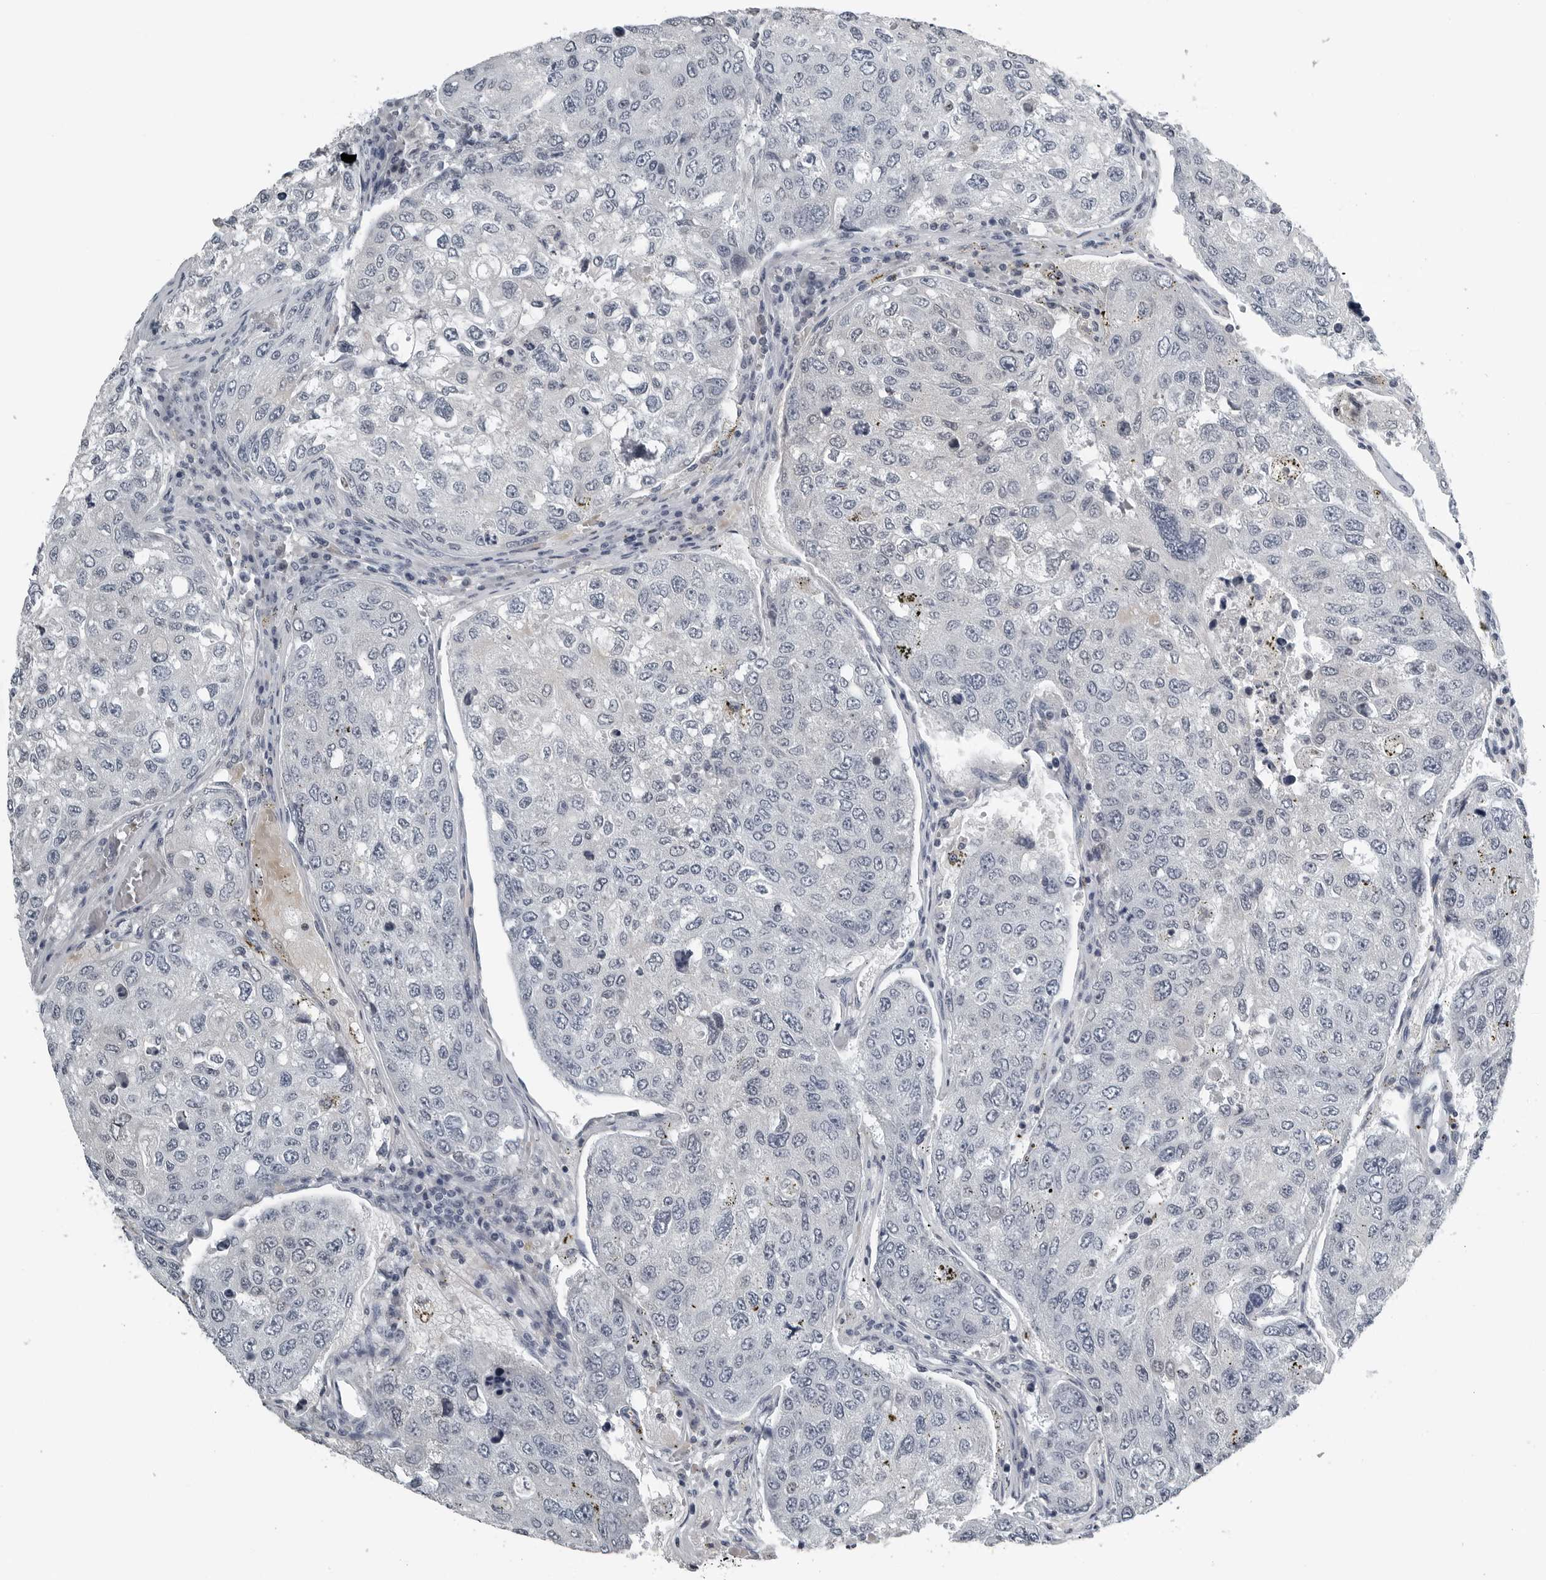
{"staining": {"intensity": "negative", "quantity": "none", "location": "none"}, "tissue": "urothelial cancer", "cell_type": "Tumor cells", "image_type": "cancer", "snomed": [{"axis": "morphology", "description": "Urothelial carcinoma, High grade"}, {"axis": "topography", "description": "Lymph node"}, {"axis": "topography", "description": "Urinary bladder"}], "caption": "Image shows no protein expression in tumor cells of urothelial cancer tissue.", "gene": "SPINK1", "patient": {"sex": "male", "age": 51}}